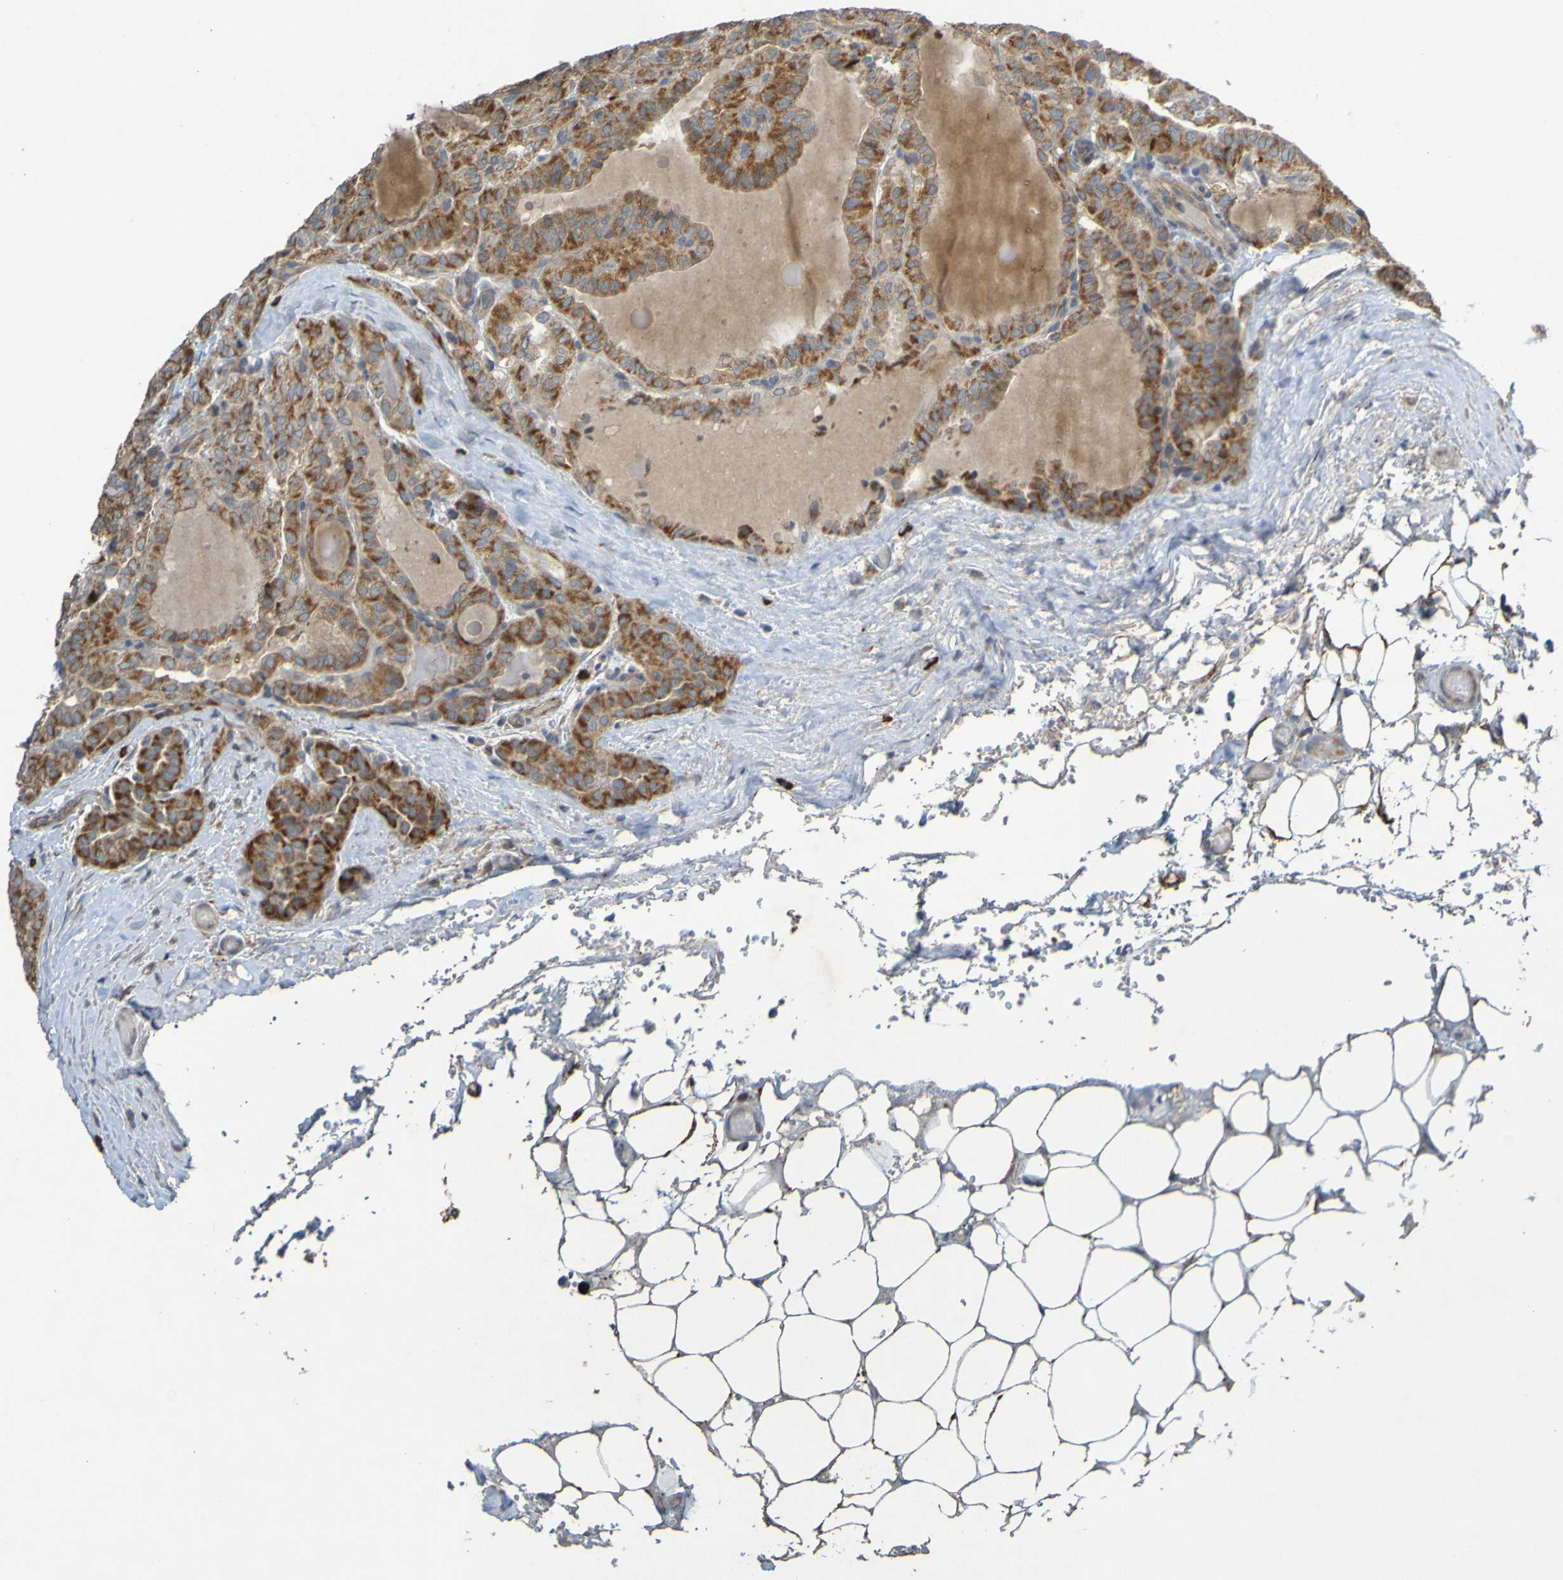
{"staining": {"intensity": "moderate", "quantity": ">75%", "location": "cytoplasmic/membranous"}, "tissue": "thyroid cancer", "cell_type": "Tumor cells", "image_type": "cancer", "snomed": [{"axis": "morphology", "description": "Papillary adenocarcinoma, NOS"}, {"axis": "topography", "description": "Thyroid gland"}], "caption": "Human thyroid papillary adenocarcinoma stained with a brown dye displays moderate cytoplasmic/membranous positive staining in about >75% of tumor cells.", "gene": "B3GAT2", "patient": {"sex": "male", "age": 77}}